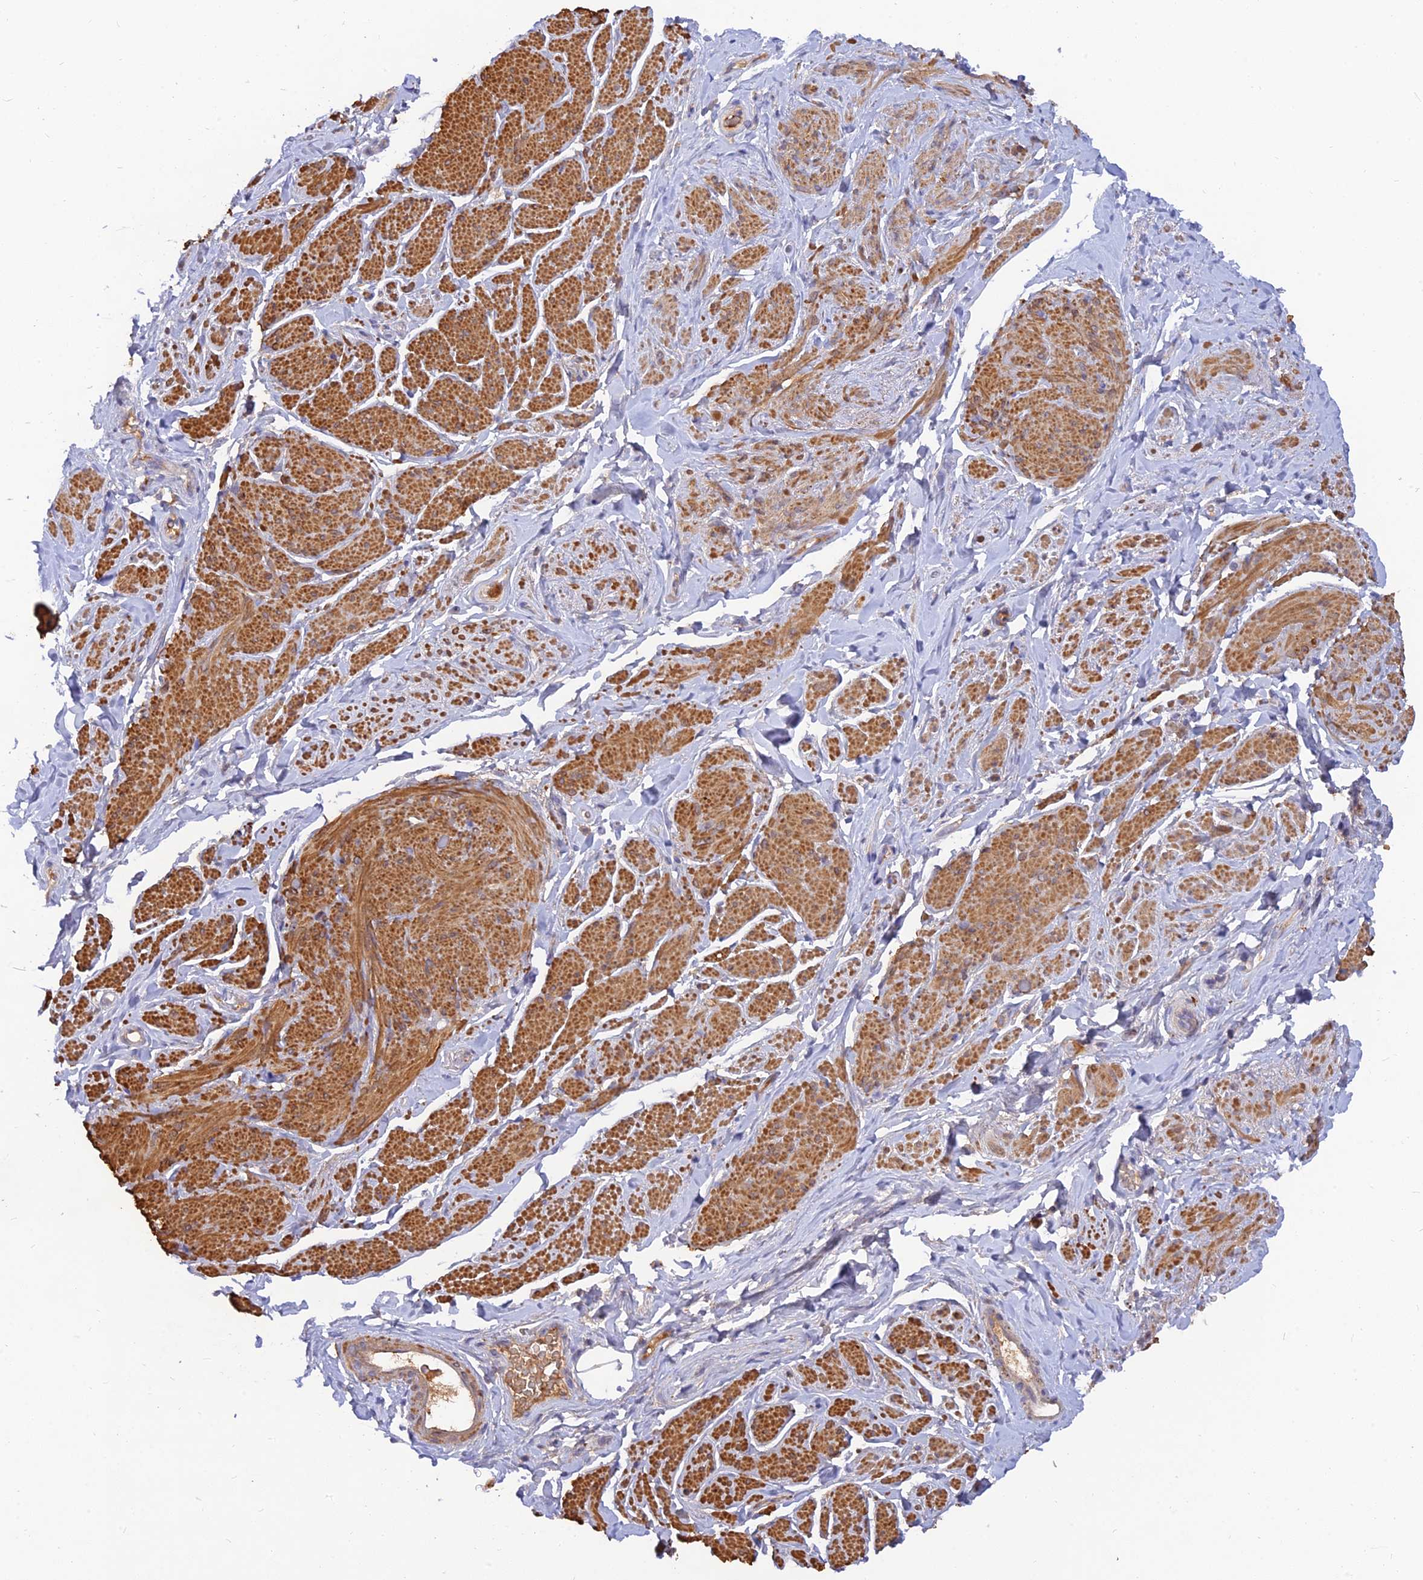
{"staining": {"intensity": "moderate", "quantity": "25%-75%", "location": "cytoplasmic/membranous"}, "tissue": "smooth muscle", "cell_type": "Smooth muscle cells", "image_type": "normal", "snomed": [{"axis": "morphology", "description": "Normal tissue, NOS"}, {"axis": "topography", "description": "Smooth muscle"}, {"axis": "topography", "description": "Peripheral nerve tissue"}], "caption": "Smooth muscle stained with IHC exhibits moderate cytoplasmic/membranous staining in about 25%-75% of smooth muscle cells.", "gene": "ACSM5", "patient": {"sex": "male", "age": 69}}